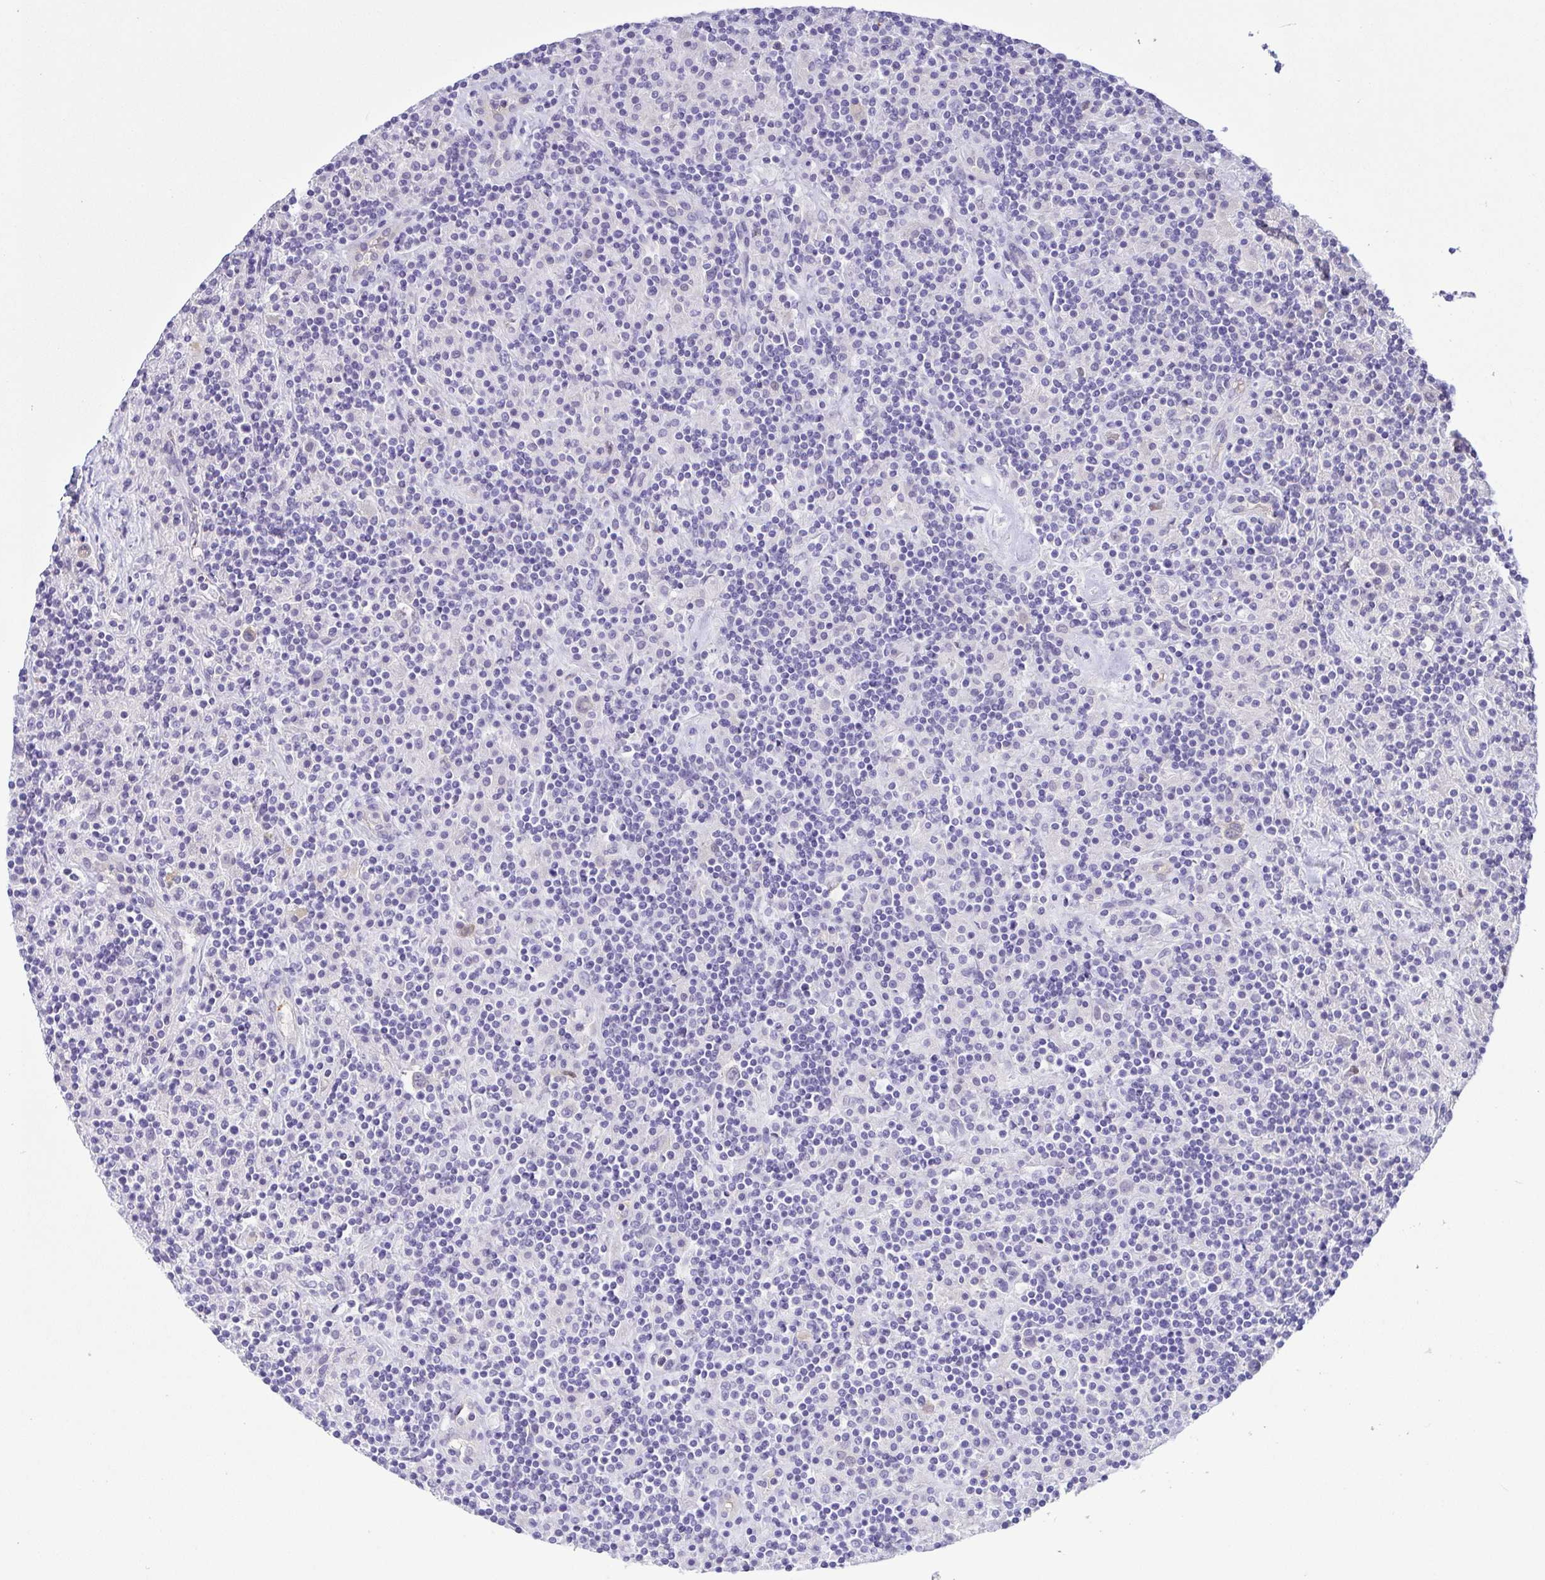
{"staining": {"intensity": "negative", "quantity": "none", "location": "none"}, "tissue": "lymphoma", "cell_type": "Tumor cells", "image_type": "cancer", "snomed": [{"axis": "morphology", "description": "Hodgkin's disease, NOS"}, {"axis": "topography", "description": "Lymph node"}], "caption": "Tumor cells are negative for protein expression in human lymphoma. (Immunohistochemistry (ihc), brightfield microscopy, high magnification).", "gene": "EPB42", "patient": {"sex": "male", "age": 70}}